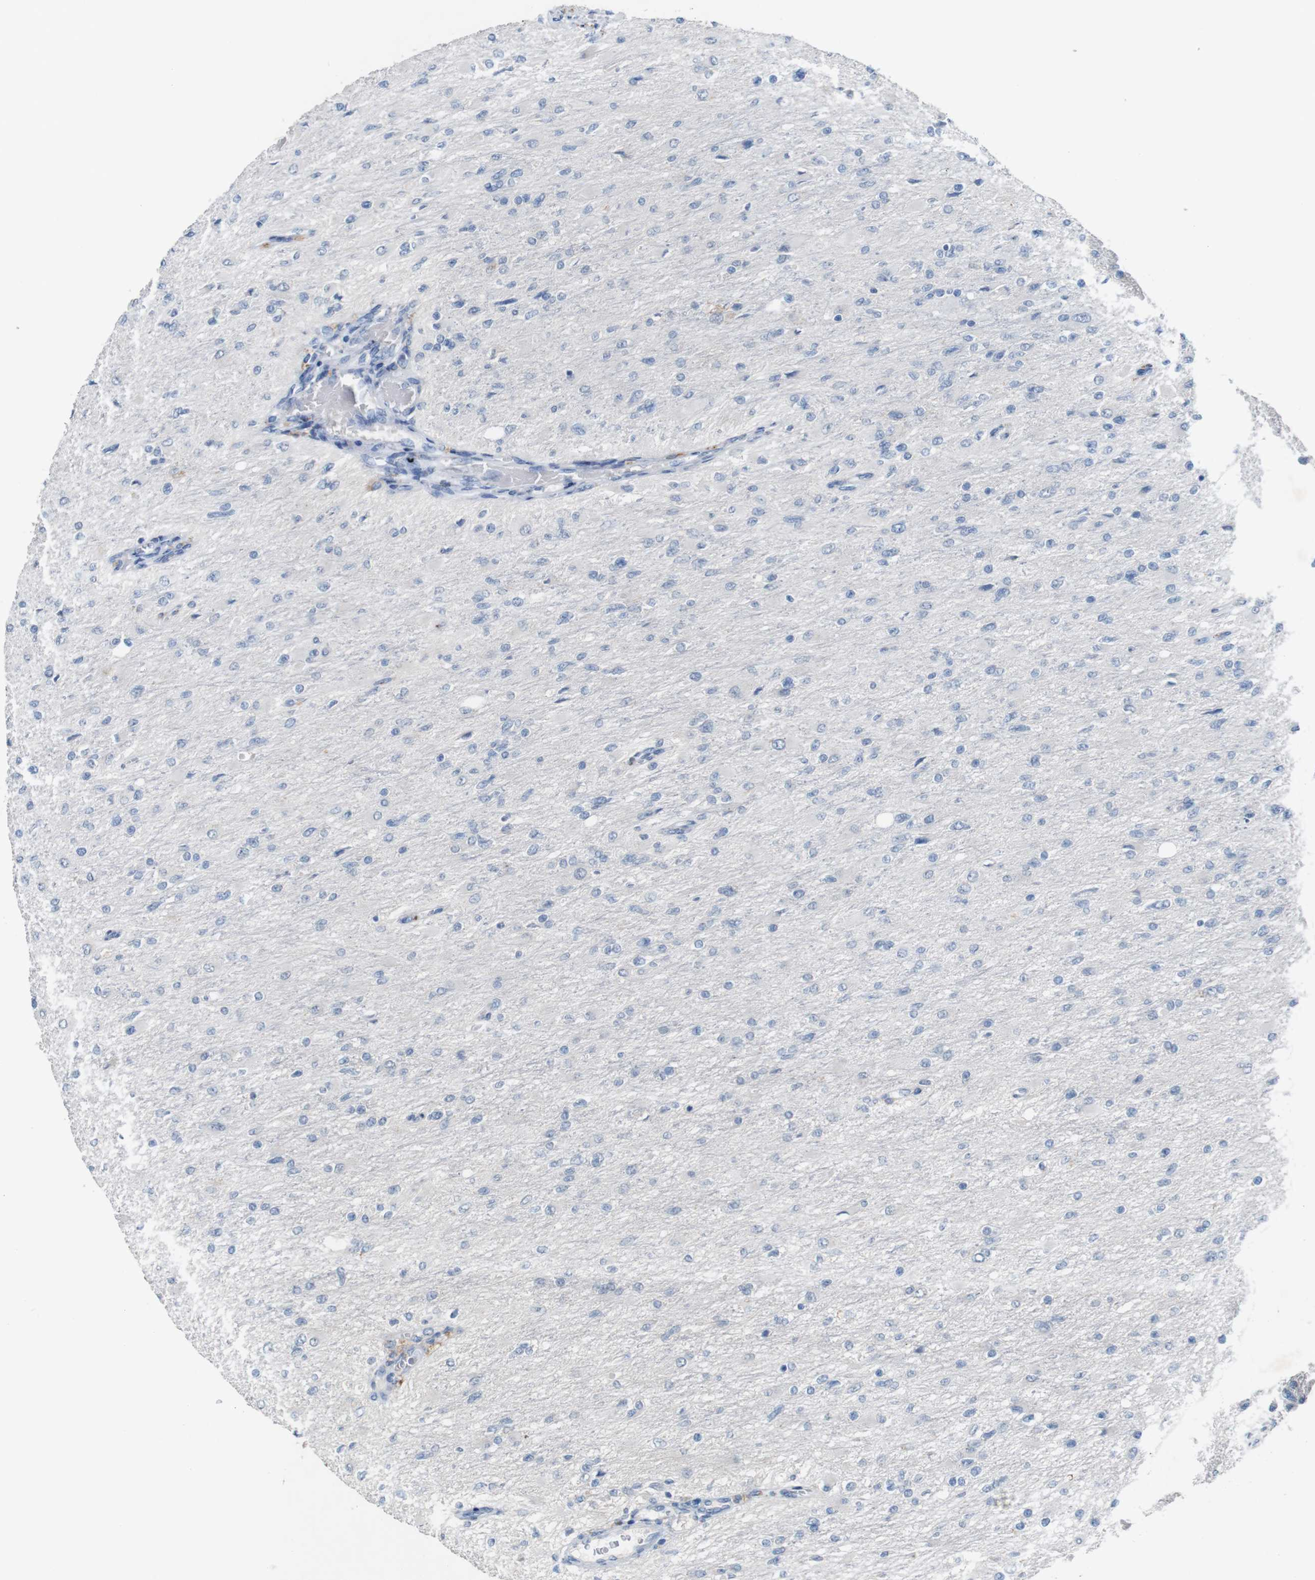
{"staining": {"intensity": "negative", "quantity": "none", "location": "none"}, "tissue": "glioma", "cell_type": "Tumor cells", "image_type": "cancer", "snomed": [{"axis": "morphology", "description": "Glioma, malignant, High grade"}, {"axis": "topography", "description": "Cerebral cortex"}], "caption": "The immunohistochemistry image has no significant positivity in tumor cells of malignant glioma (high-grade) tissue.", "gene": "SLC2A8", "patient": {"sex": "female", "age": 36}}